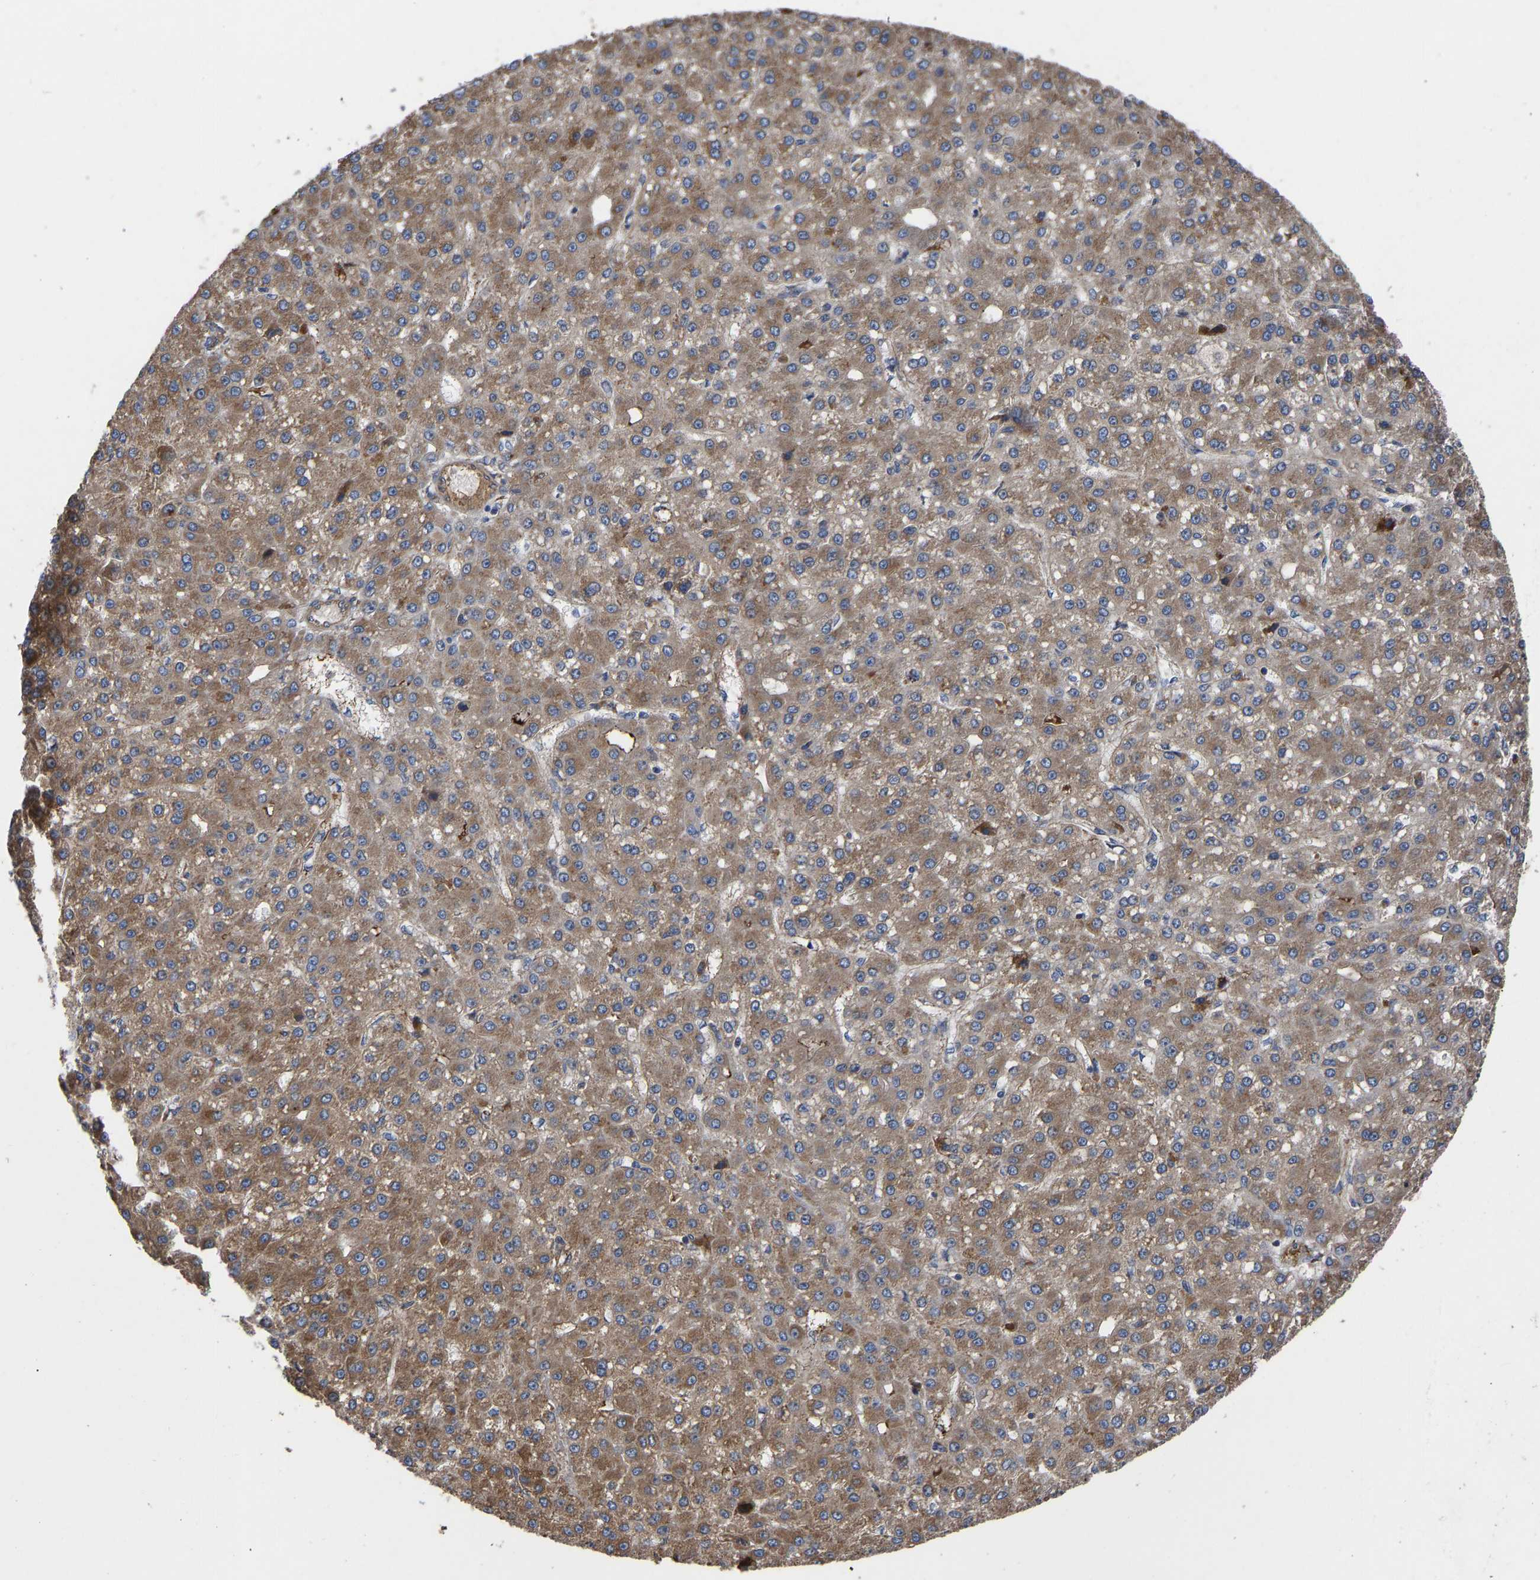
{"staining": {"intensity": "moderate", "quantity": ">75%", "location": "cytoplasmic/membranous"}, "tissue": "liver cancer", "cell_type": "Tumor cells", "image_type": "cancer", "snomed": [{"axis": "morphology", "description": "Carcinoma, Hepatocellular, NOS"}, {"axis": "topography", "description": "Liver"}], "caption": "Protein analysis of liver cancer tissue demonstrates moderate cytoplasmic/membranous expression in about >75% of tumor cells.", "gene": "FRRS1", "patient": {"sex": "male", "age": 67}}